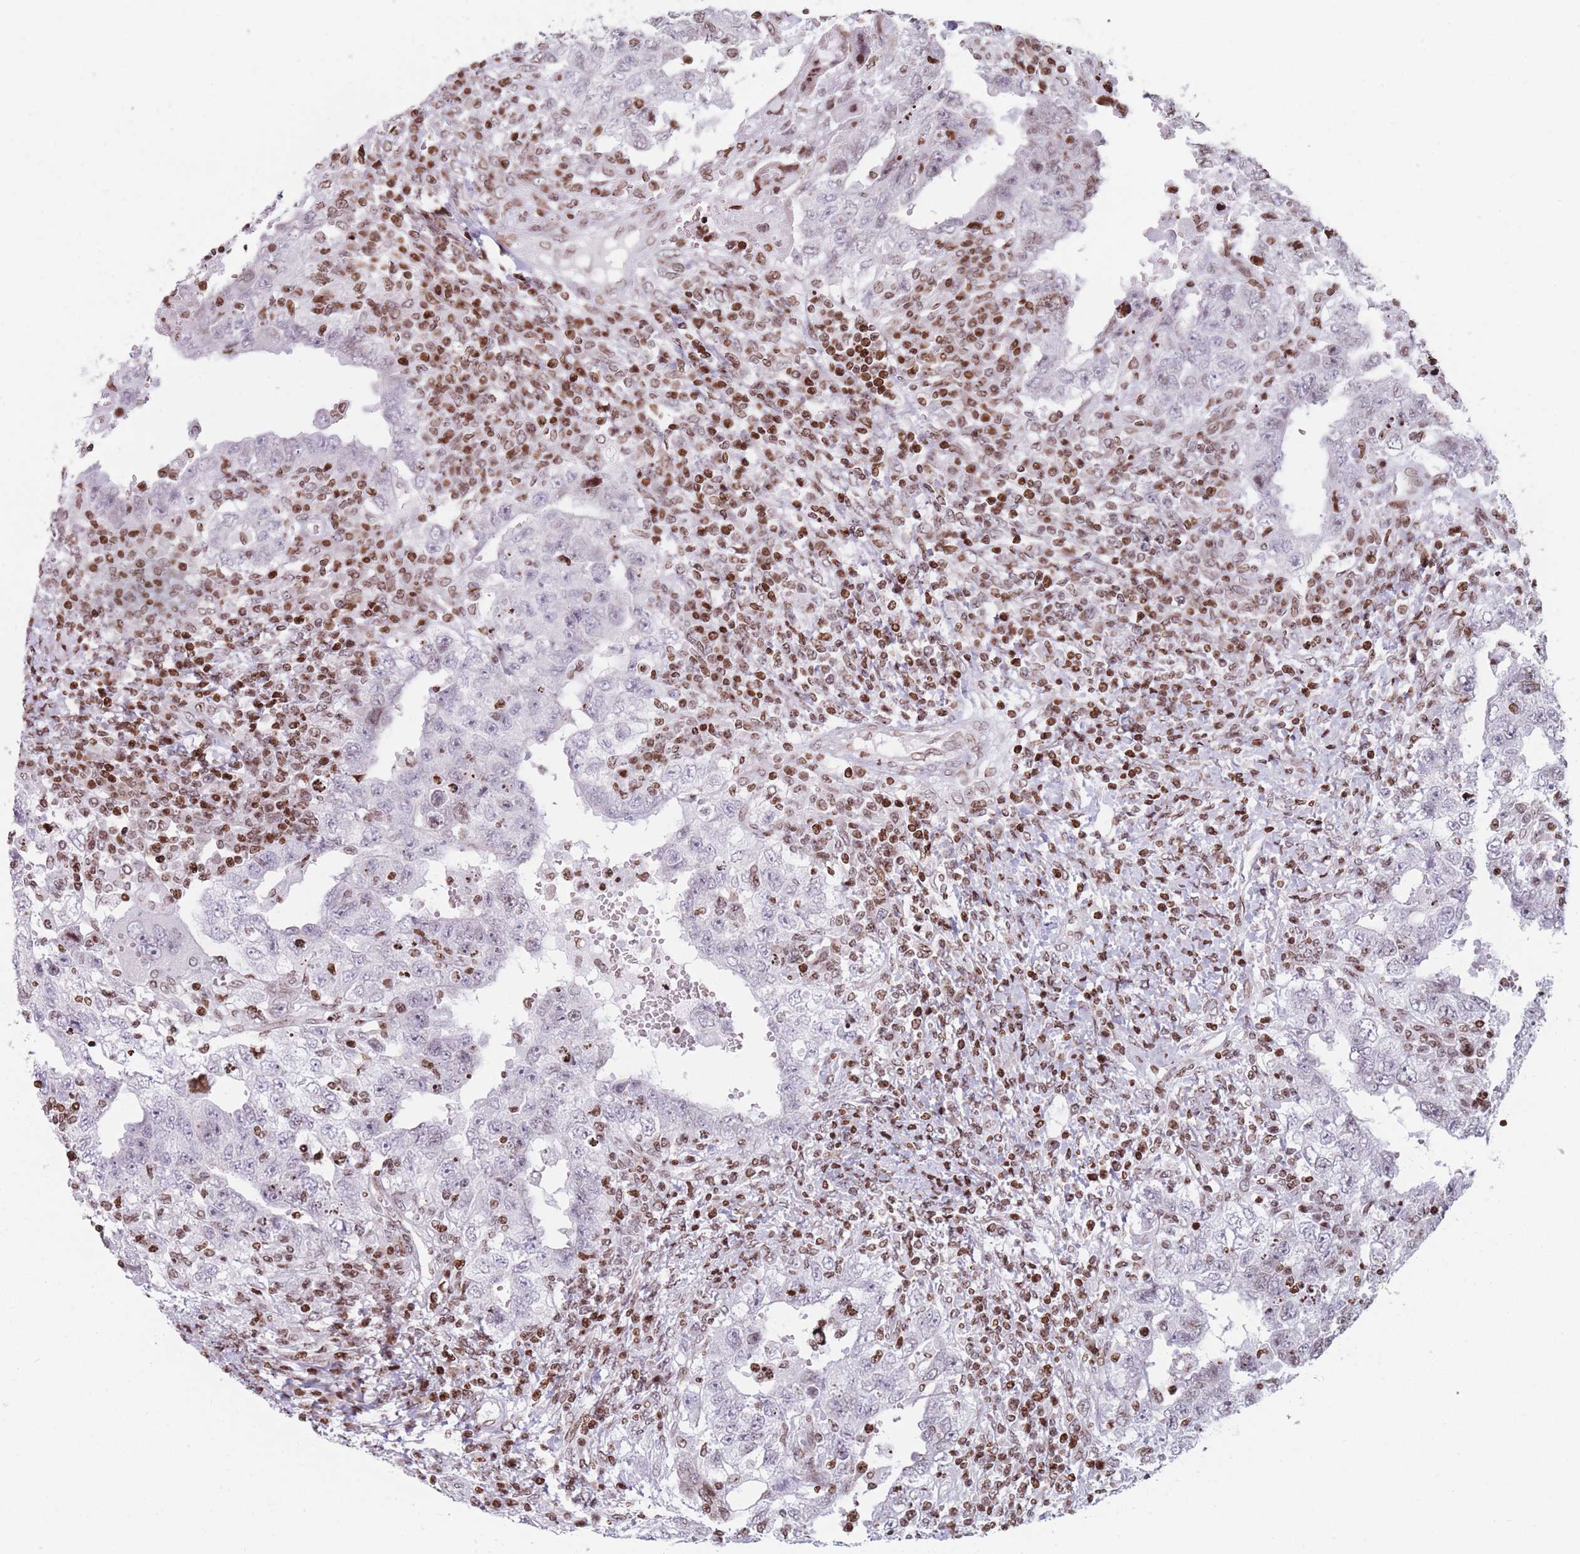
{"staining": {"intensity": "weak", "quantity": "<25%", "location": "nuclear"}, "tissue": "testis cancer", "cell_type": "Tumor cells", "image_type": "cancer", "snomed": [{"axis": "morphology", "description": "Carcinoma, Embryonal, NOS"}, {"axis": "topography", "description": "Testis"}], "caption": "This is an immunohistochemistry (IHC) image of human embryonal carcinoma (testis). There is no positivity in tumor cells.", "gene": "AK9", "patient": {"sex": "male", "age": 26}}